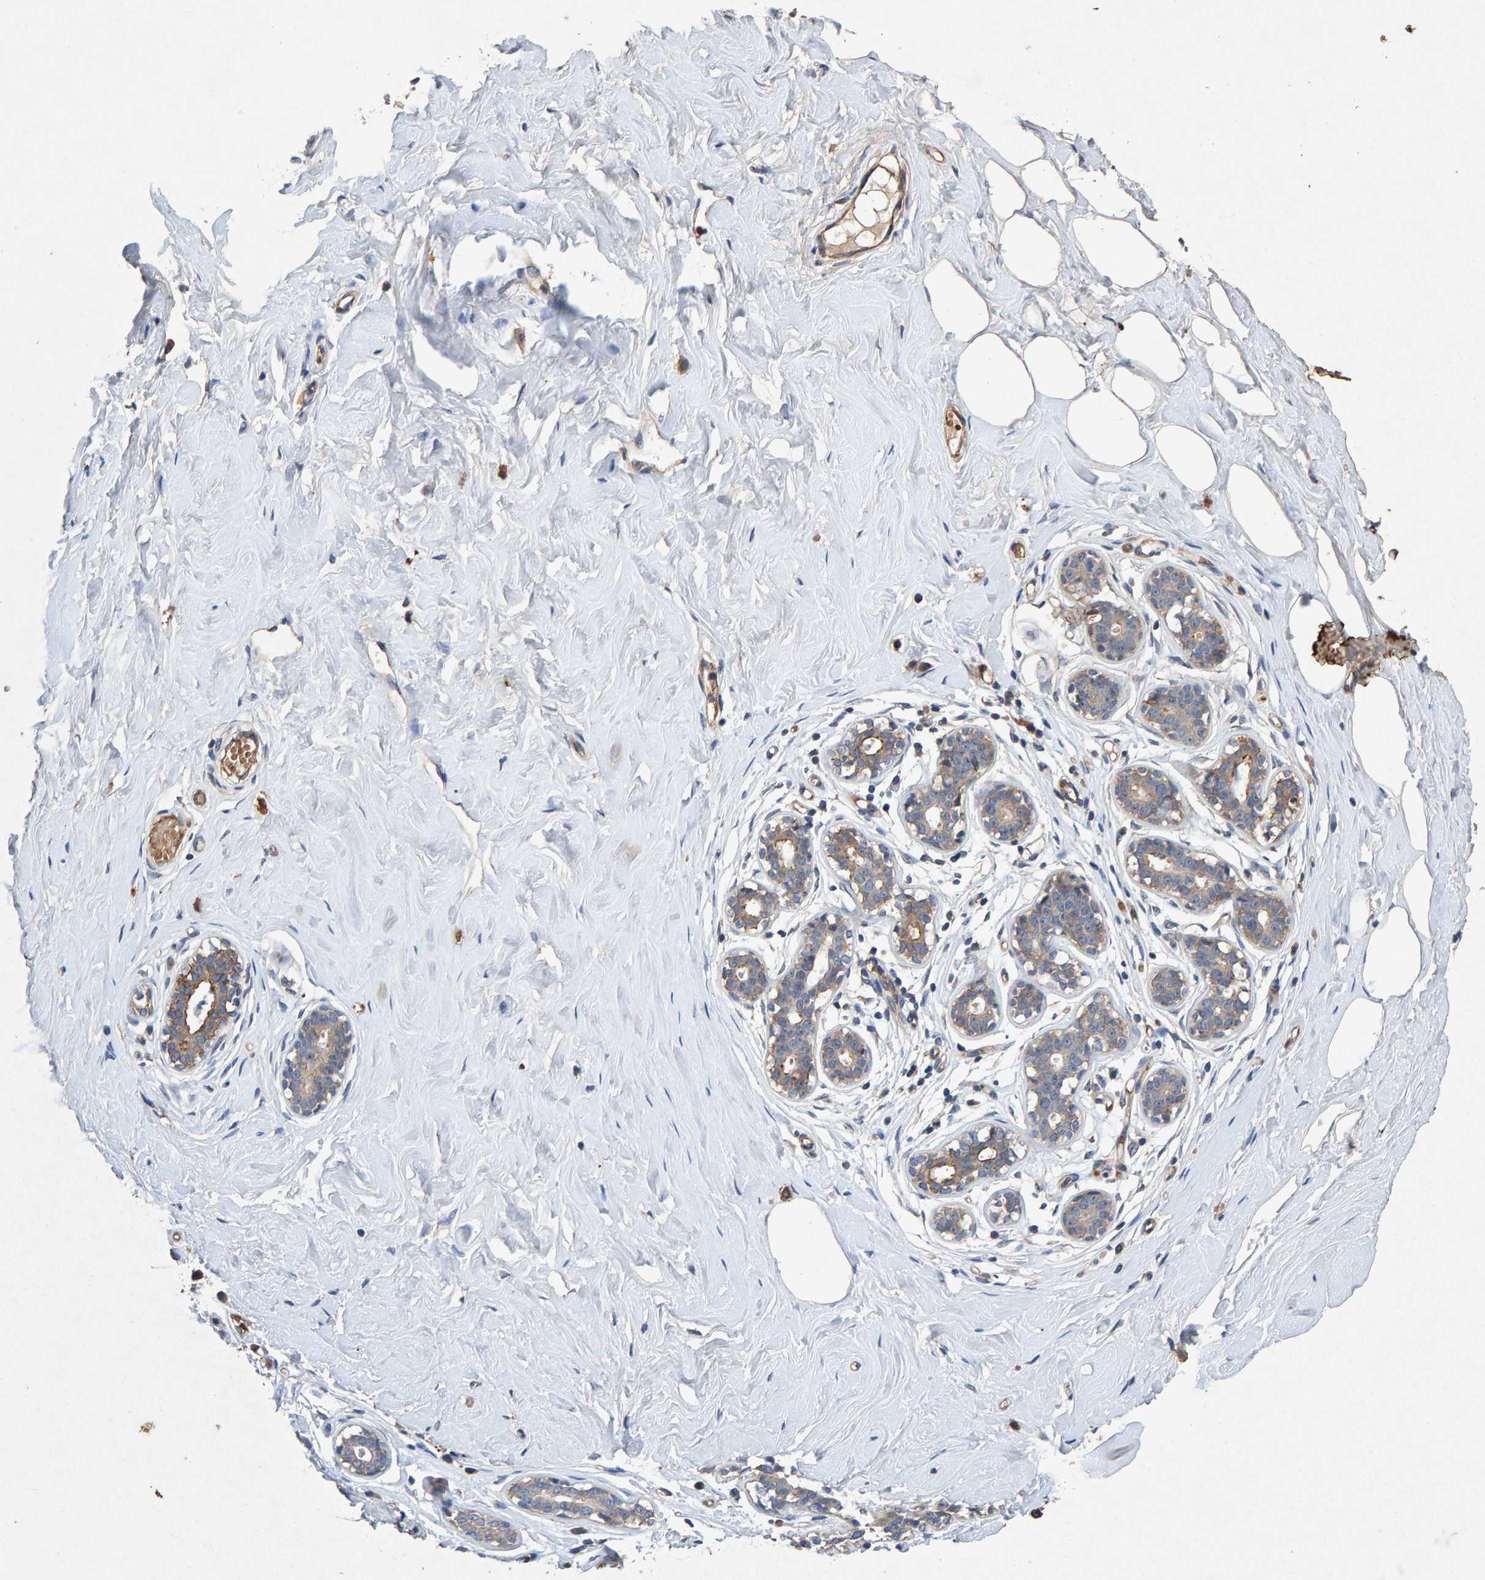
{"staining": {"intensity": "weak", "quantity": "25%-75%", "location": "cytoplasmic/membranous"}, "tissue": "breast", "cell_type": "Adipocytes", "image_type": "normal", "snomed": [{"axis": "morphology", "description": "Normal tissue, NOS"}, {"axis": "topography", "description": "Breast"}], "caption": "Protein expression analysis of unremarkable breast demonstrates weak cytoplasmic/membranous expression in approximately 25%-75% of adipocytes. The staining was performed using DAB (3,3'-diaminobenzidine), with brown indicating positive protein expression. Nuclei are stained blue with hematoxylin.", "gene": "EFR3A", "patient": {"sex": "female", "age": 23}}